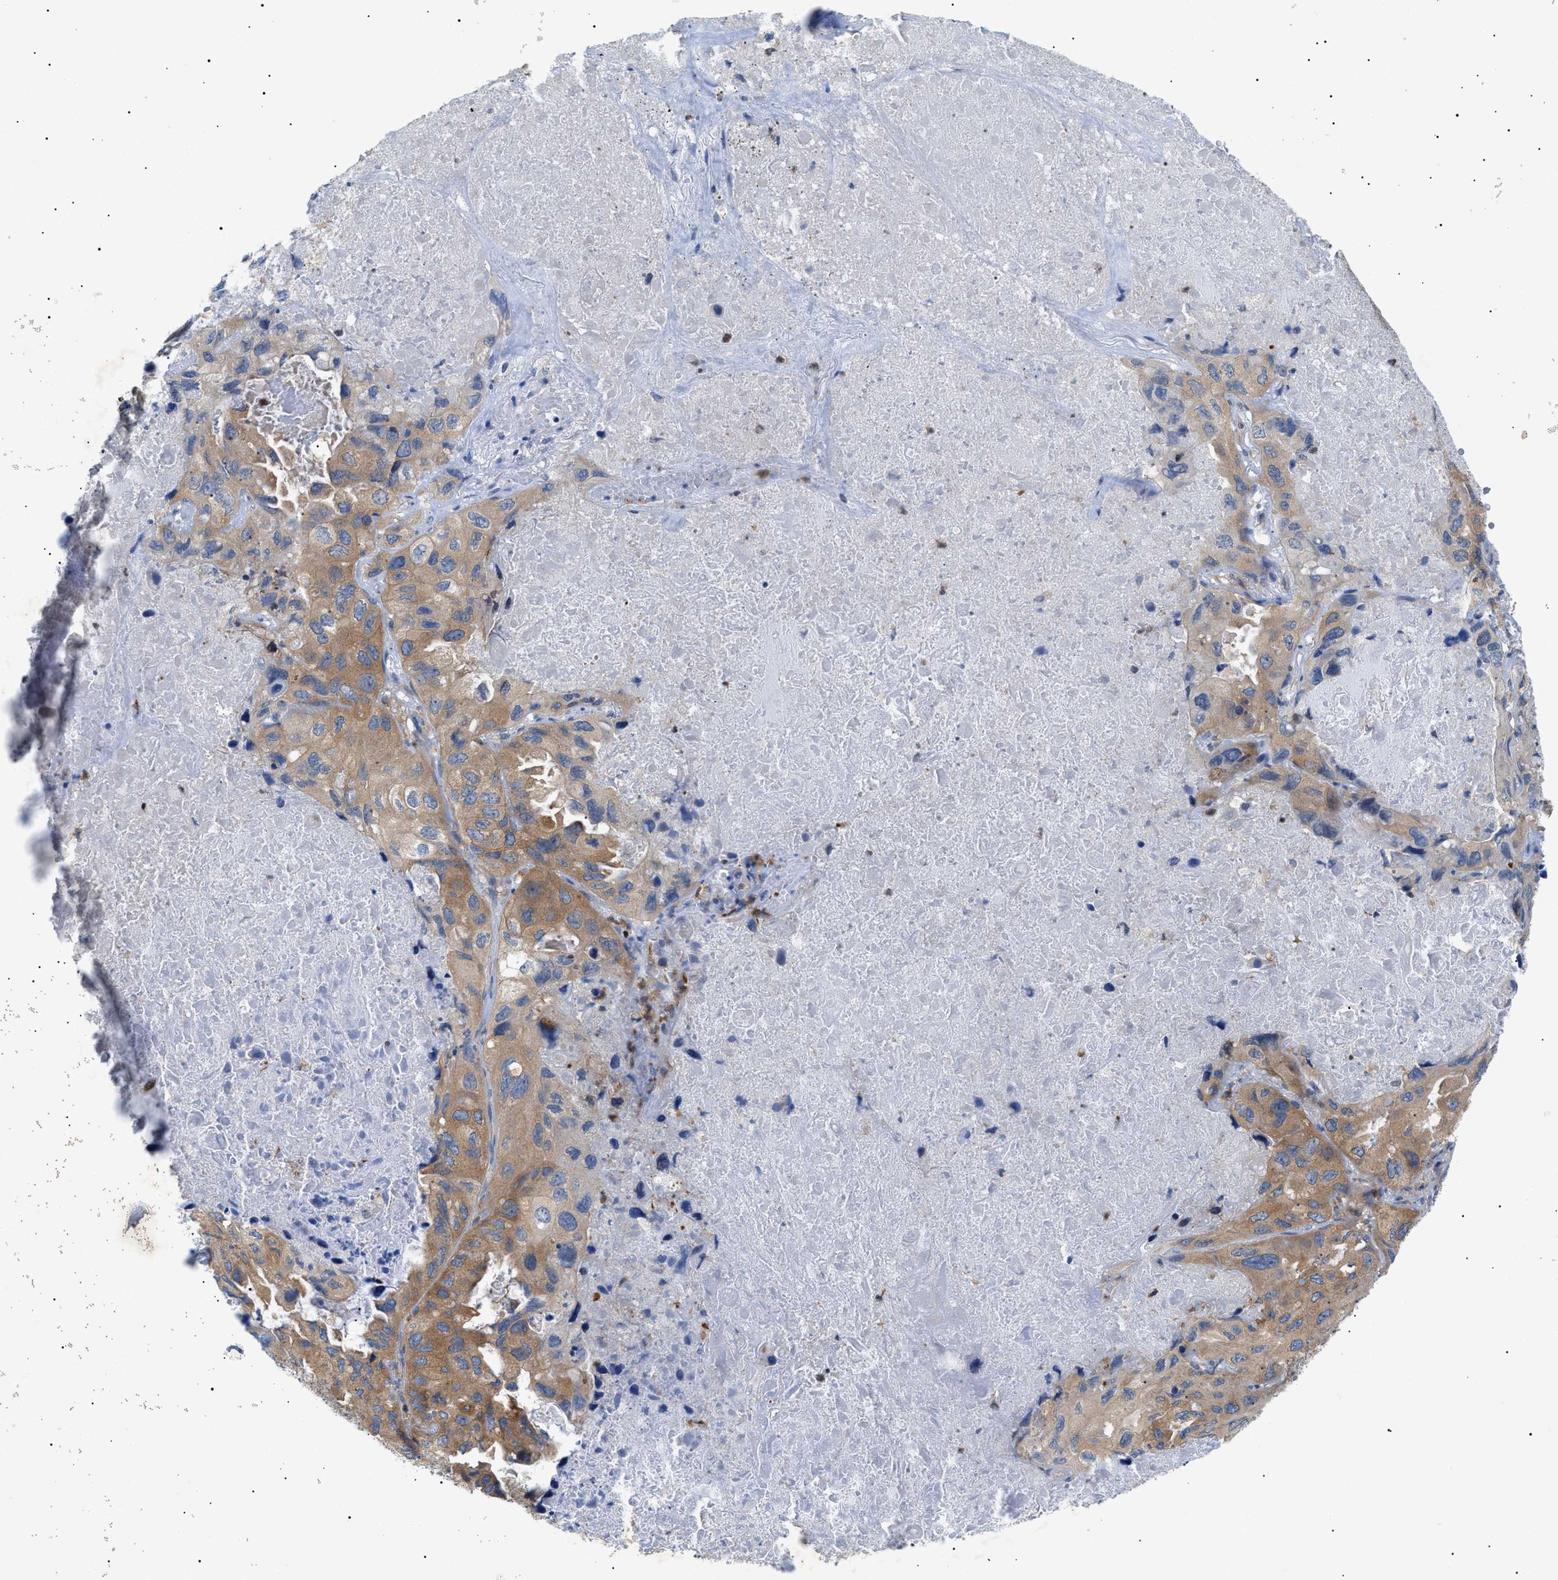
{"staining": {"intensity": "moderate", "quantity": ">75%", "location": "cytoplasmic/membranous"}, "tissue": "lung cancer", "cell_type": "Tumor cells", "image_type": "cancer", "snomed": [{"axis": "morphology", "description": "Squamous cell carcinoma, NOS"}, {"axis": "topography", "description": "Lung"}], "caption": "Immunohistochemical staining of human lung cancer (squamous cell carcinoma) exhibits medium levels of moderate cytoplasmic/membranous protein positivity in approximately >75% of tumor cells.", "gene": "RIPK1", "patient": {"sex": "female", "age": 73}}